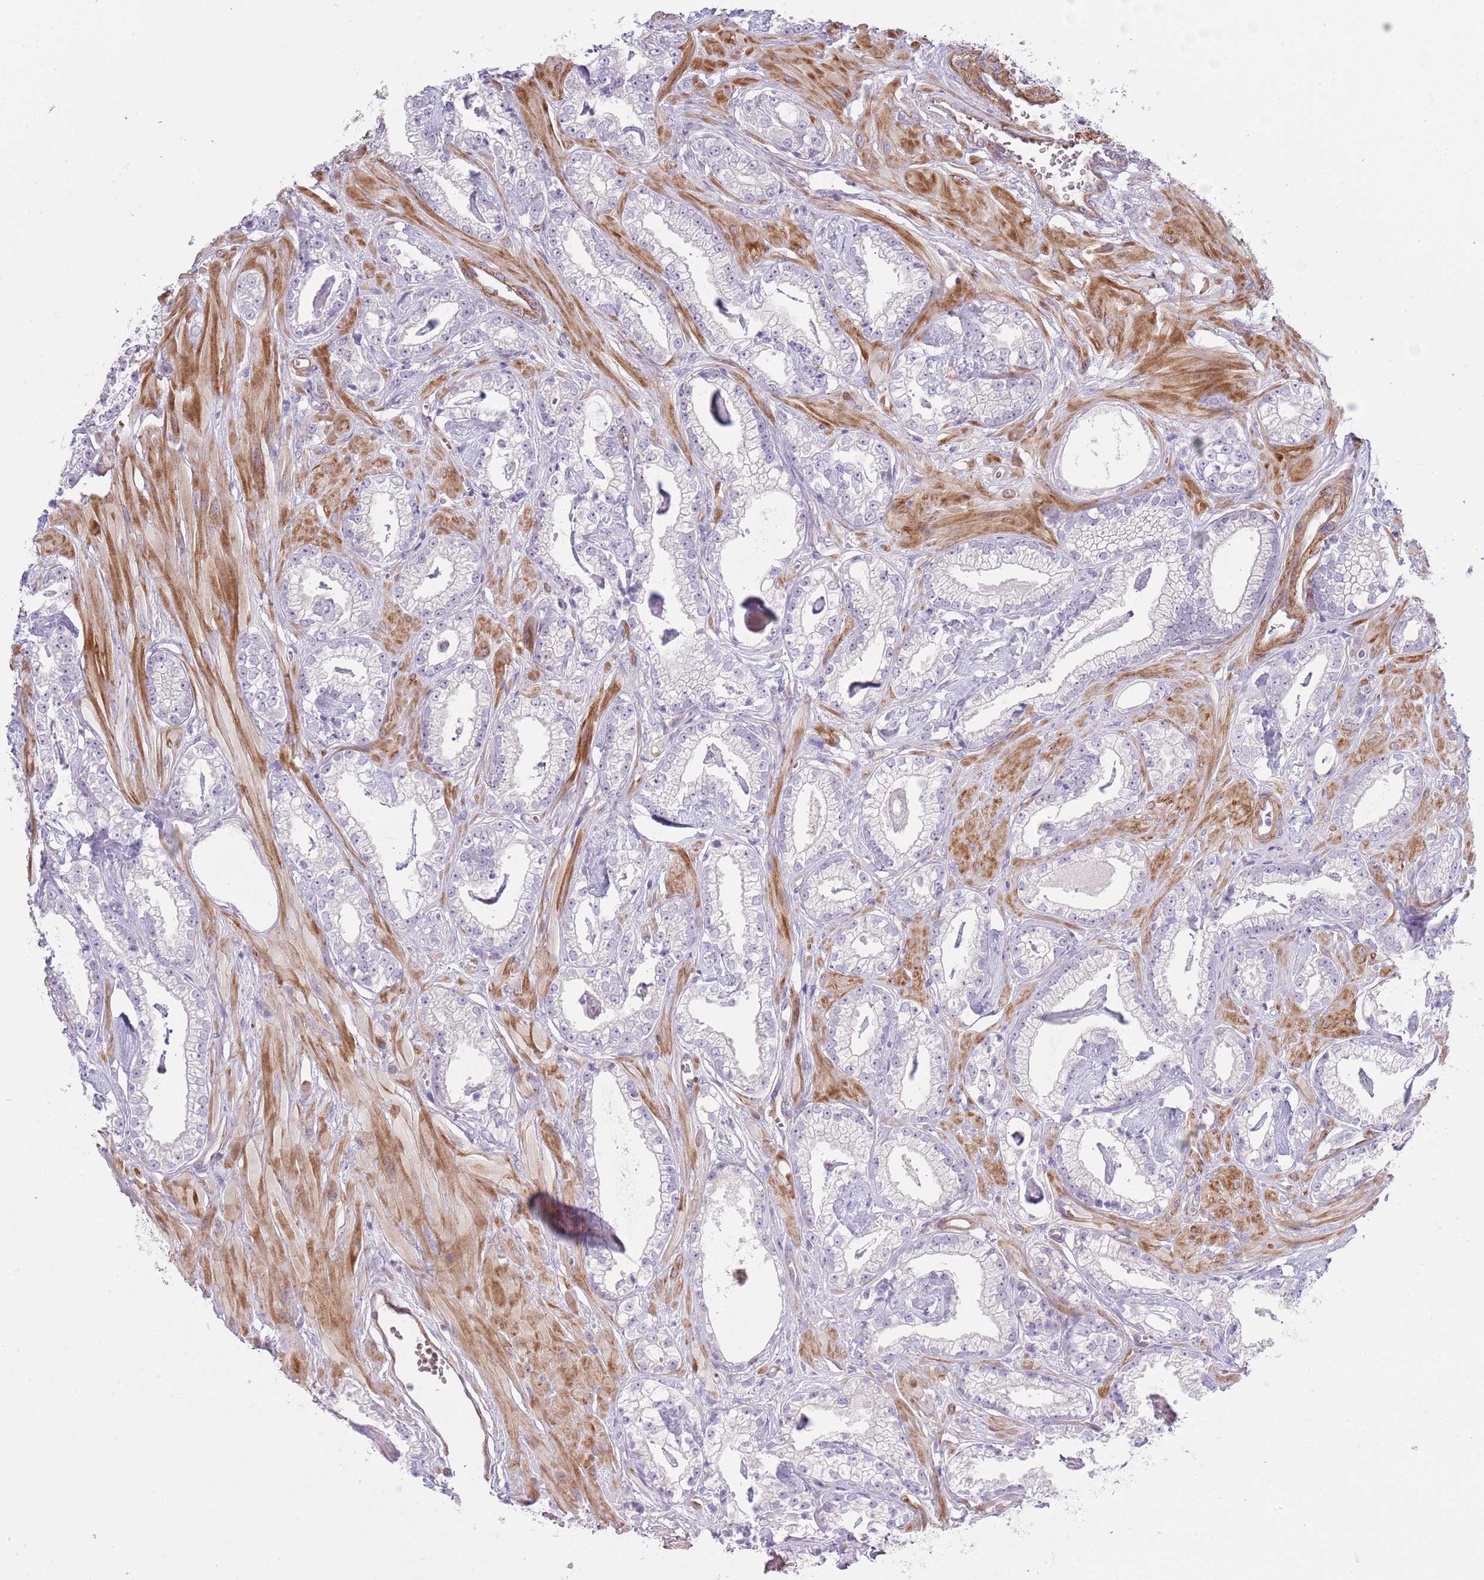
{"staining": {"intensity": "negative", "quantity": "none", "location": "none"}, "tissue": "prostate cancer", "cell_type": "Tumor cells", "image_type": "cancer", "snomed": [{"axis": "morphology", "description": "Adenocarcinoma, Low grade"}, {"axis": "topography", "description": "Prostate"}], "caption": "This photomicrograph is of low-grade adenocarcinoma (prostate) stained with IHC to label a protein in brown with the nuclei are counter-stained blue. There is no expression in tumor cells. (Immunohistochemistry (ihc), brightfield microscopy, high magnification).", "gene": "TINAGL1", "patient": {"sex": "male", "age": 60}}